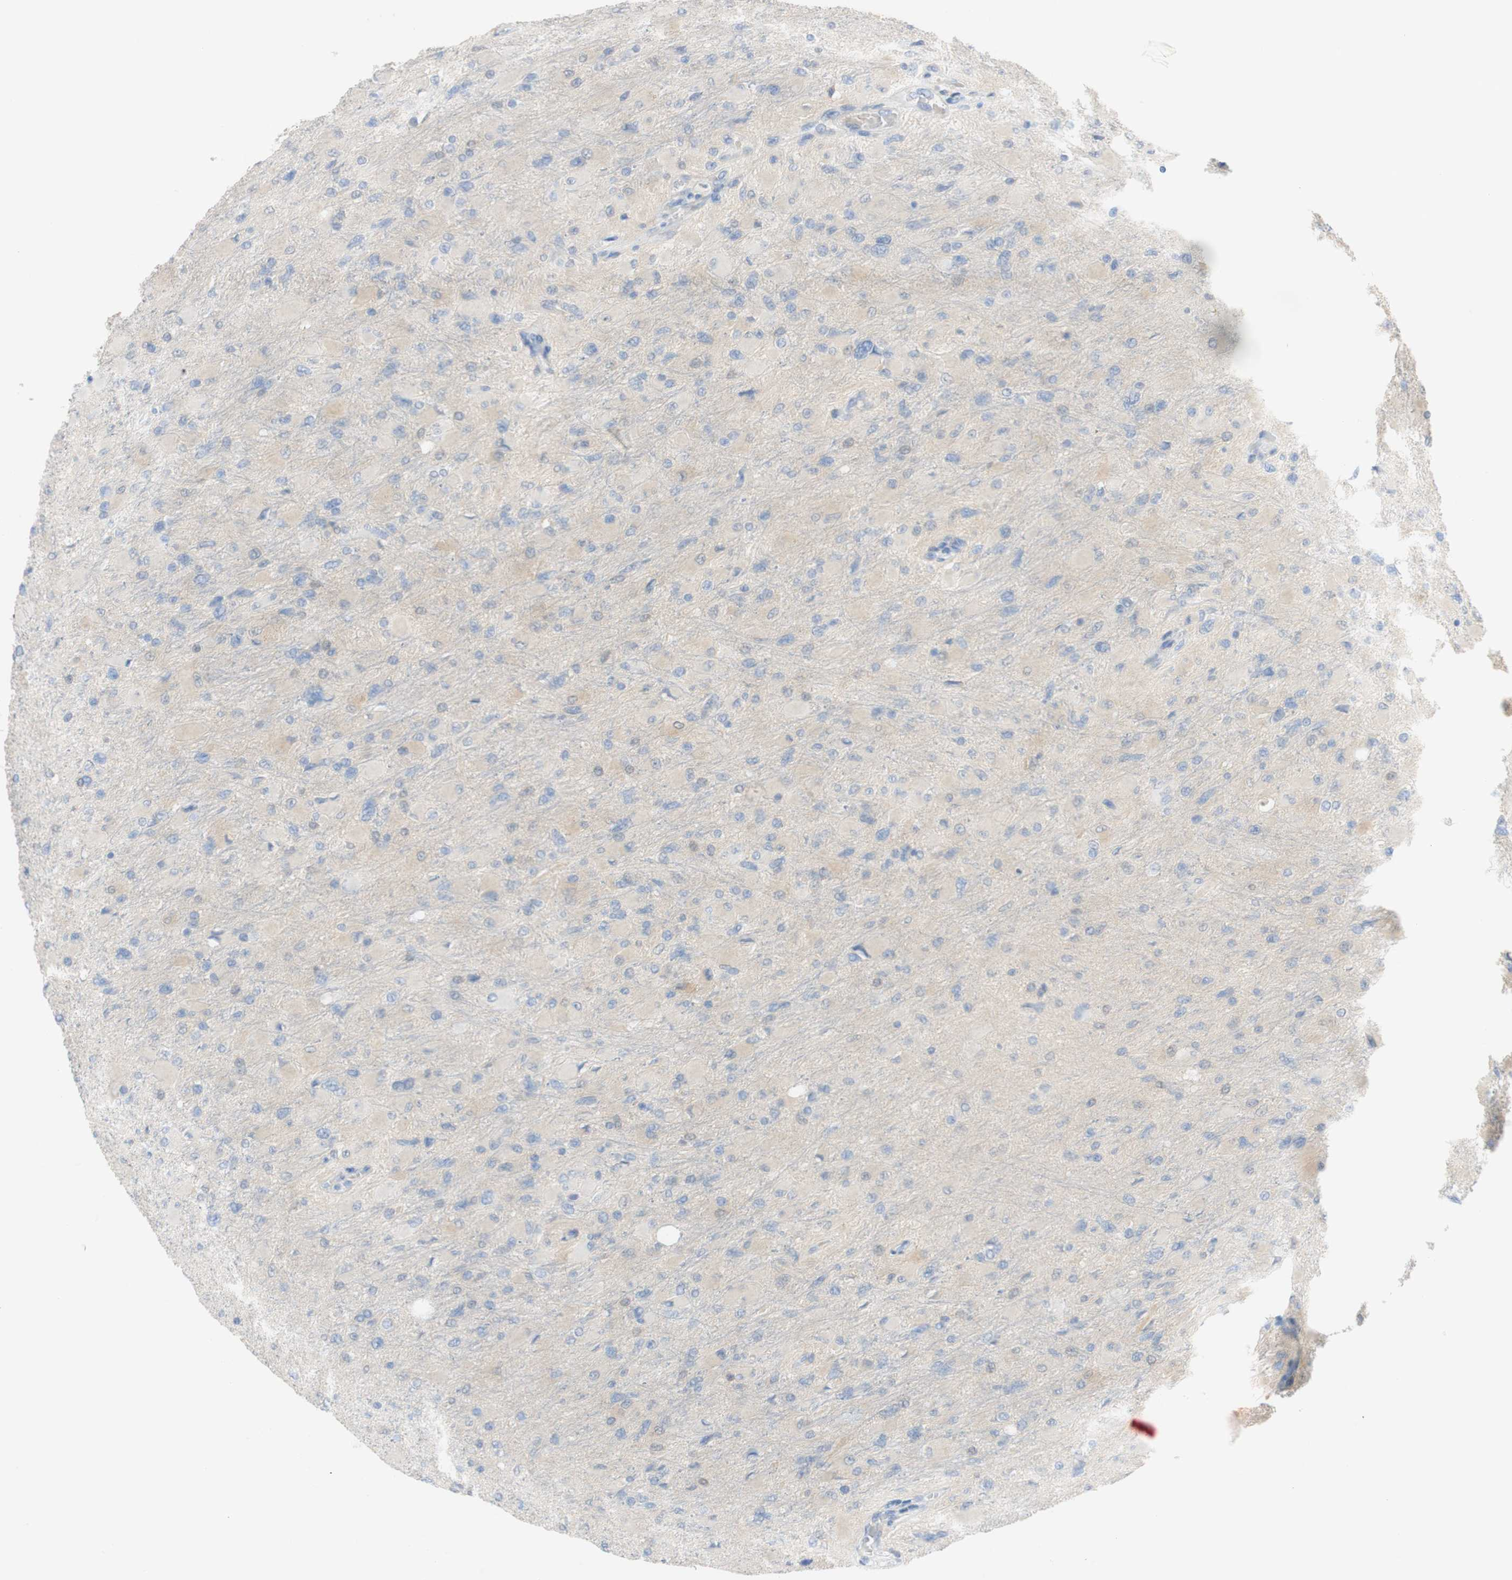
{"staining": {"intensity": "negative", "quantity": "none", "location": "none"}, "tissue": "glioma", "cell_type": "Tumor cells", "image_type": "cancer", "snomed": [{"axis": "morphology", "description": "Glioma, malignant, High grade"}, {"axis": "topography", "description": "Cerebral cortex"}], "caption": "The immunohistochemistry (IHC) histopathology image has no significant positivity in tumor cells of high-grade glioma (malignant) tissue.", "gene": "SELENBP1", "patient": {"sex": "female", "age": 36}}